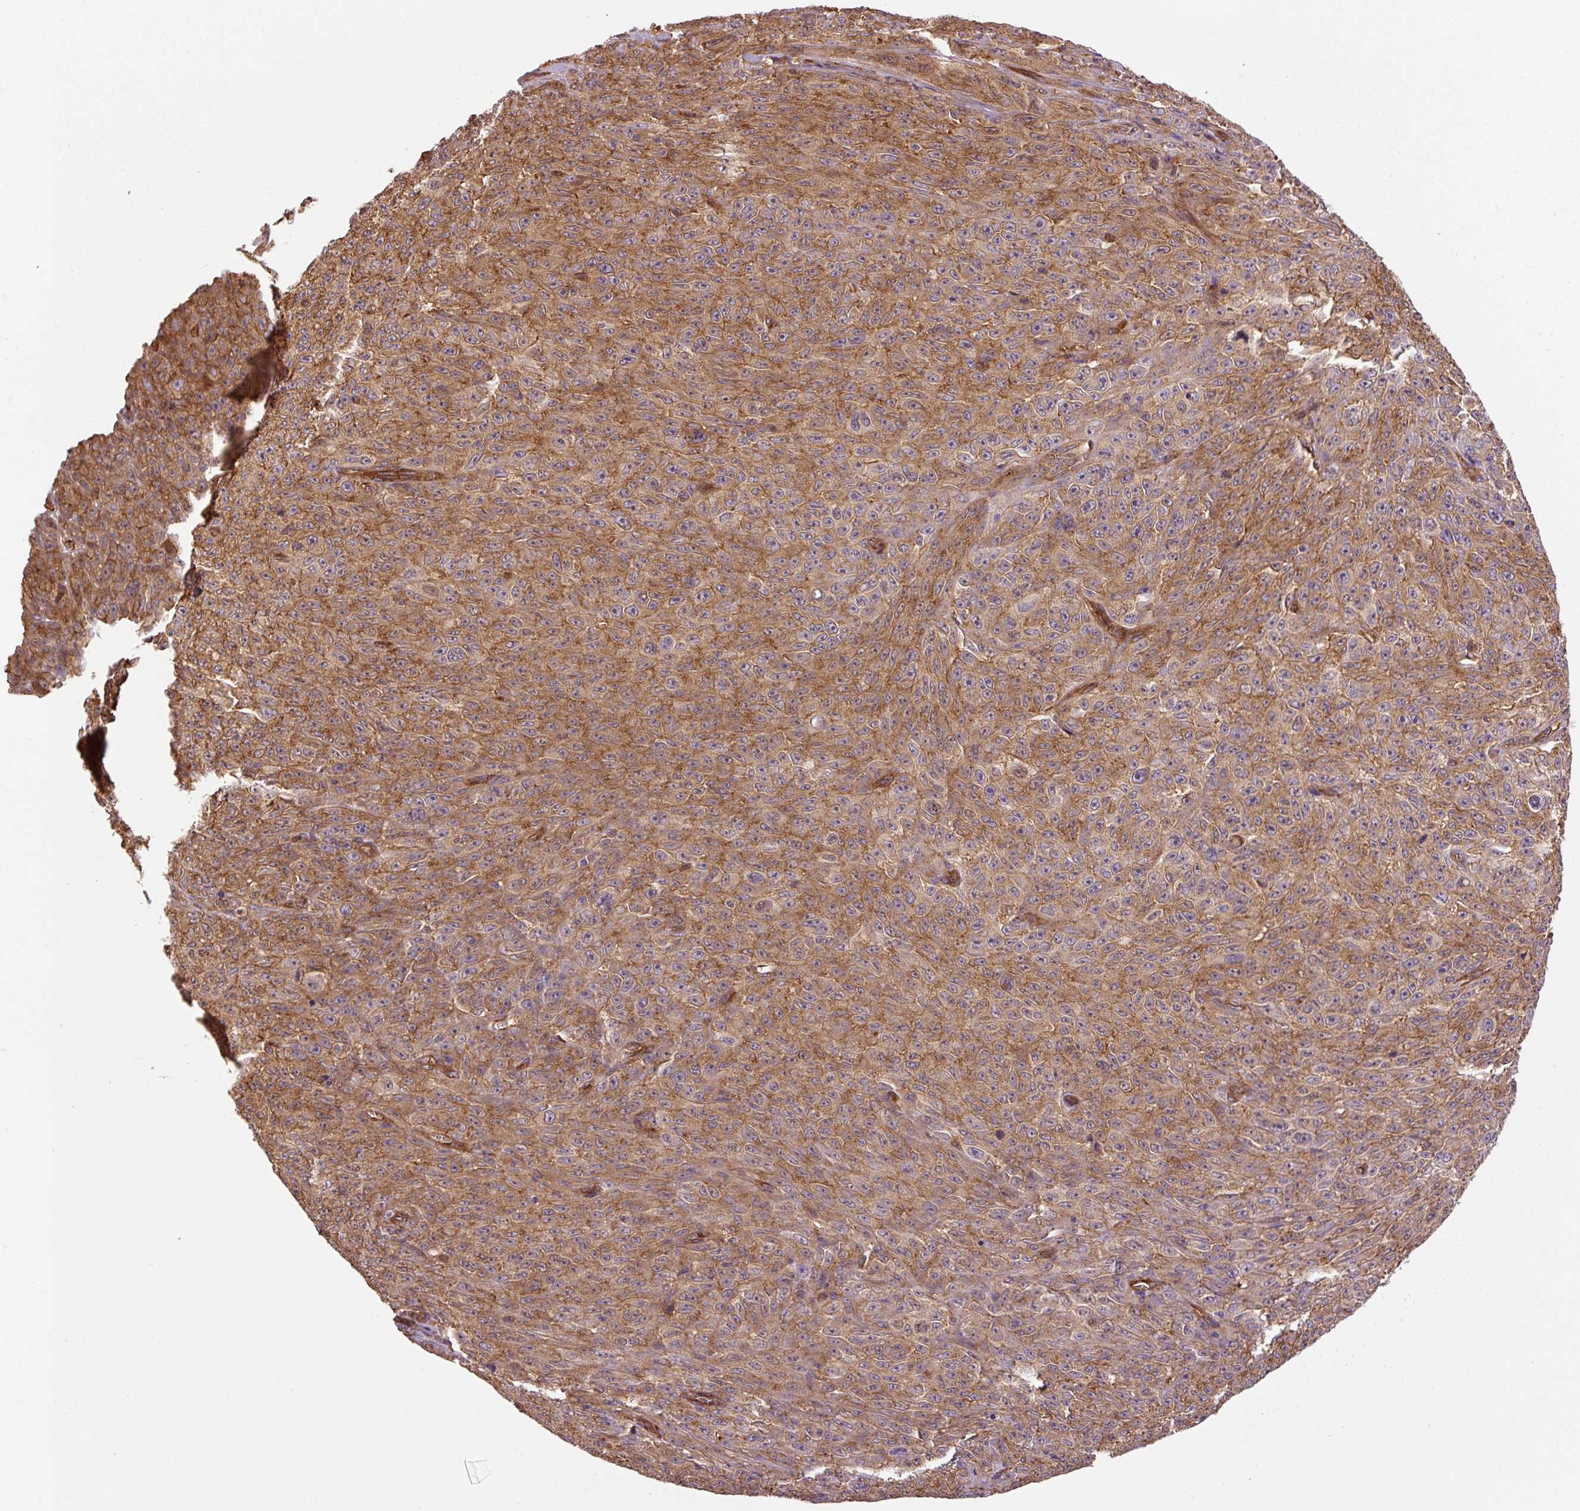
{"staining": {"intensity": "moderate", "quantity": ">75%", "location": "cytoplasmic/membranous"}, "tissue": "melanoma", "cell_type": "Tumor cells", "image_type": "cancer", "snomed": [{"axis": "morphology", "description": "Malignant melanoma, NOS"}, {"axis": "topography", "description": "Skin"}], "caption": "The image reveals immunohistochemical staining of melanoma. There is moderate cytoplasmic/membranous staining is identified in about >75% of tumor cells. Ihc stains the protein of interest in brown and the nuclei are stained blue.", "gene": "SEPTIN10", "patient": {"sex": "female", "age": 82}}